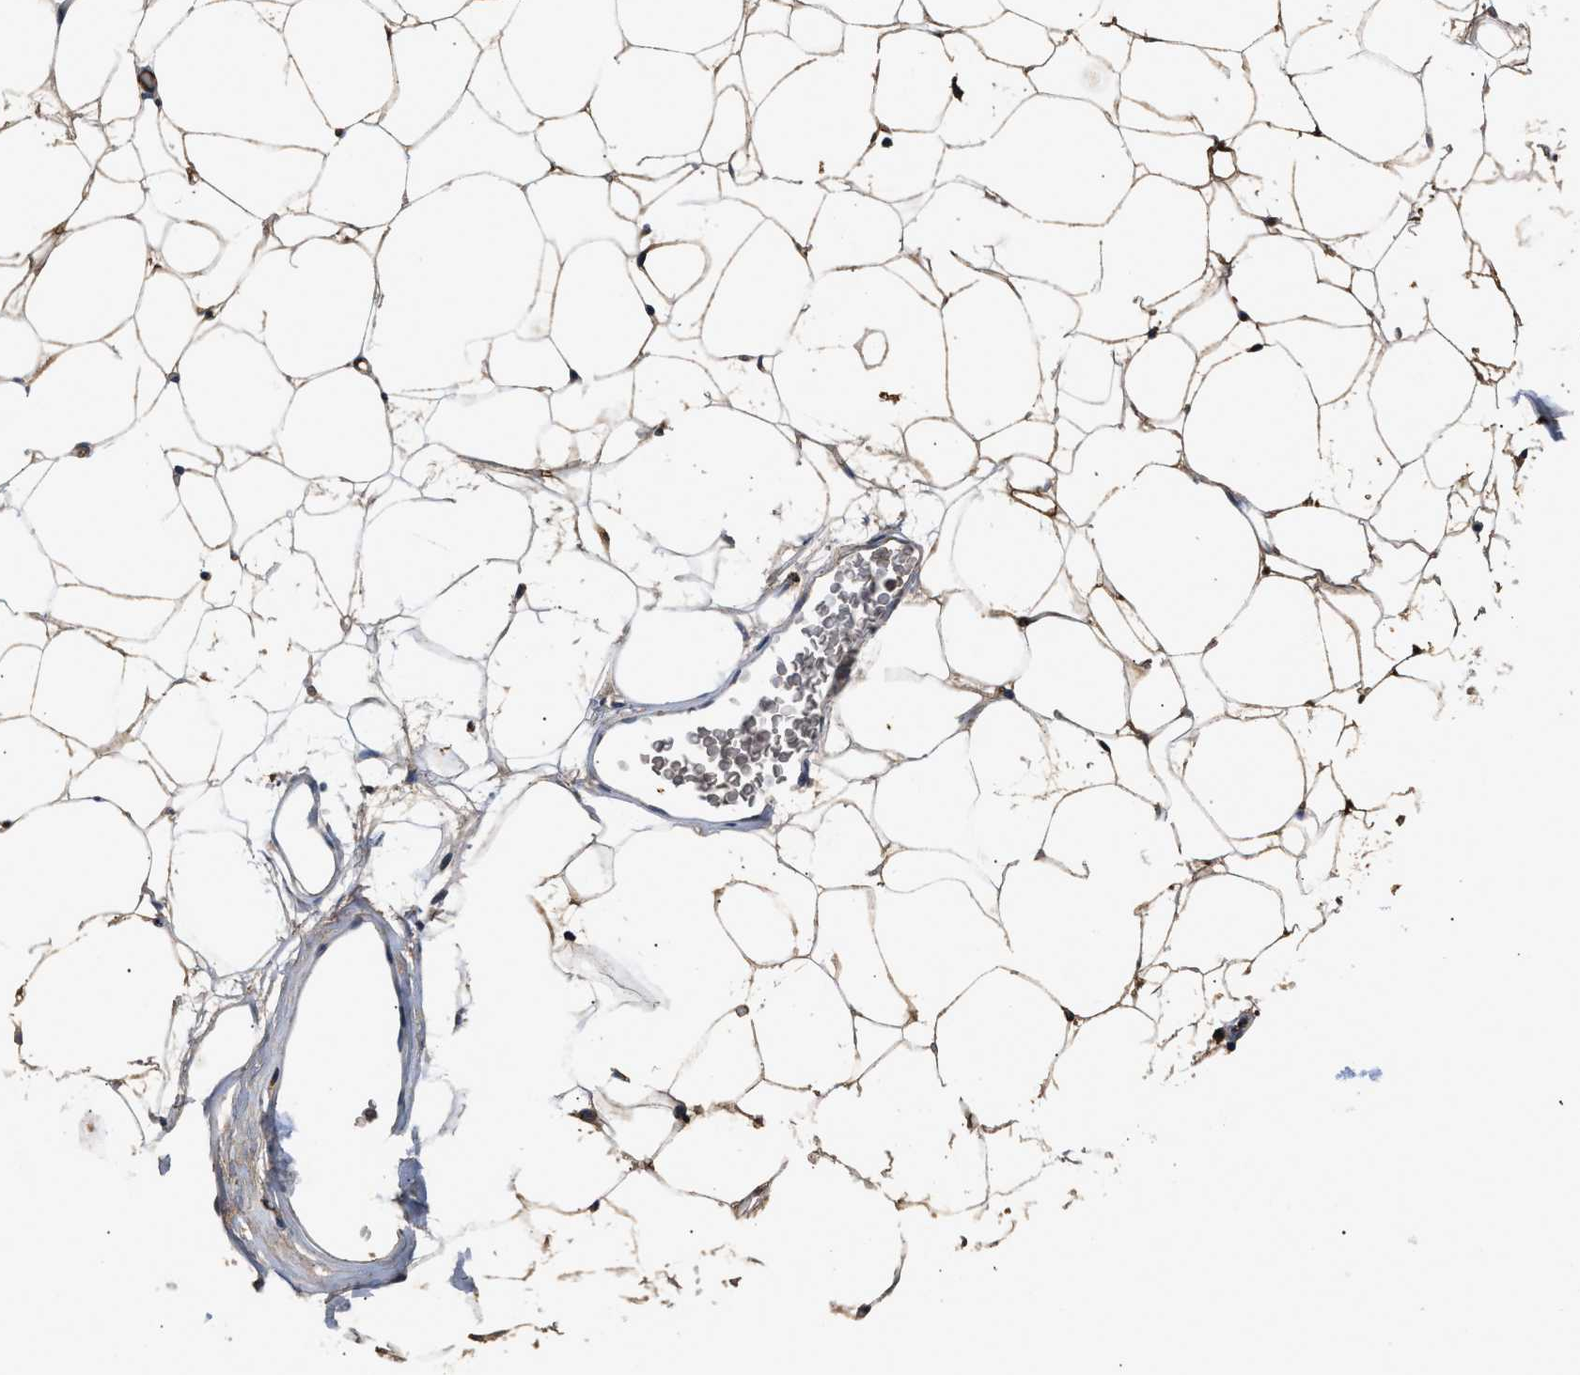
{"staining": {"intensity": "moderate", "quantity": ">75%", "location": "cytoplasmic/membranous"}, "tissue": "adipose tissue", "cell_type": "Adipocytes", "image_type": "normal", "snomed": [{"axis": "morphology", "description": "Normal tissue, NOS"}, {"axis": "topography", "description": "Breast"}, {"axis": "topography", "description": "Soft tissue"}], "caption": "Adipose tissue was stained to show a protein in brown. There is medium levels of moderate cytoplasmic/membranous expression in about >75% of adipocytes. The protein is stained brown, and the nuclei are stained in blue (DAB IHC with brightfield microscopy, high magnification).", "gene": "C3", "patient": {"sex": "female", "age": 75}}